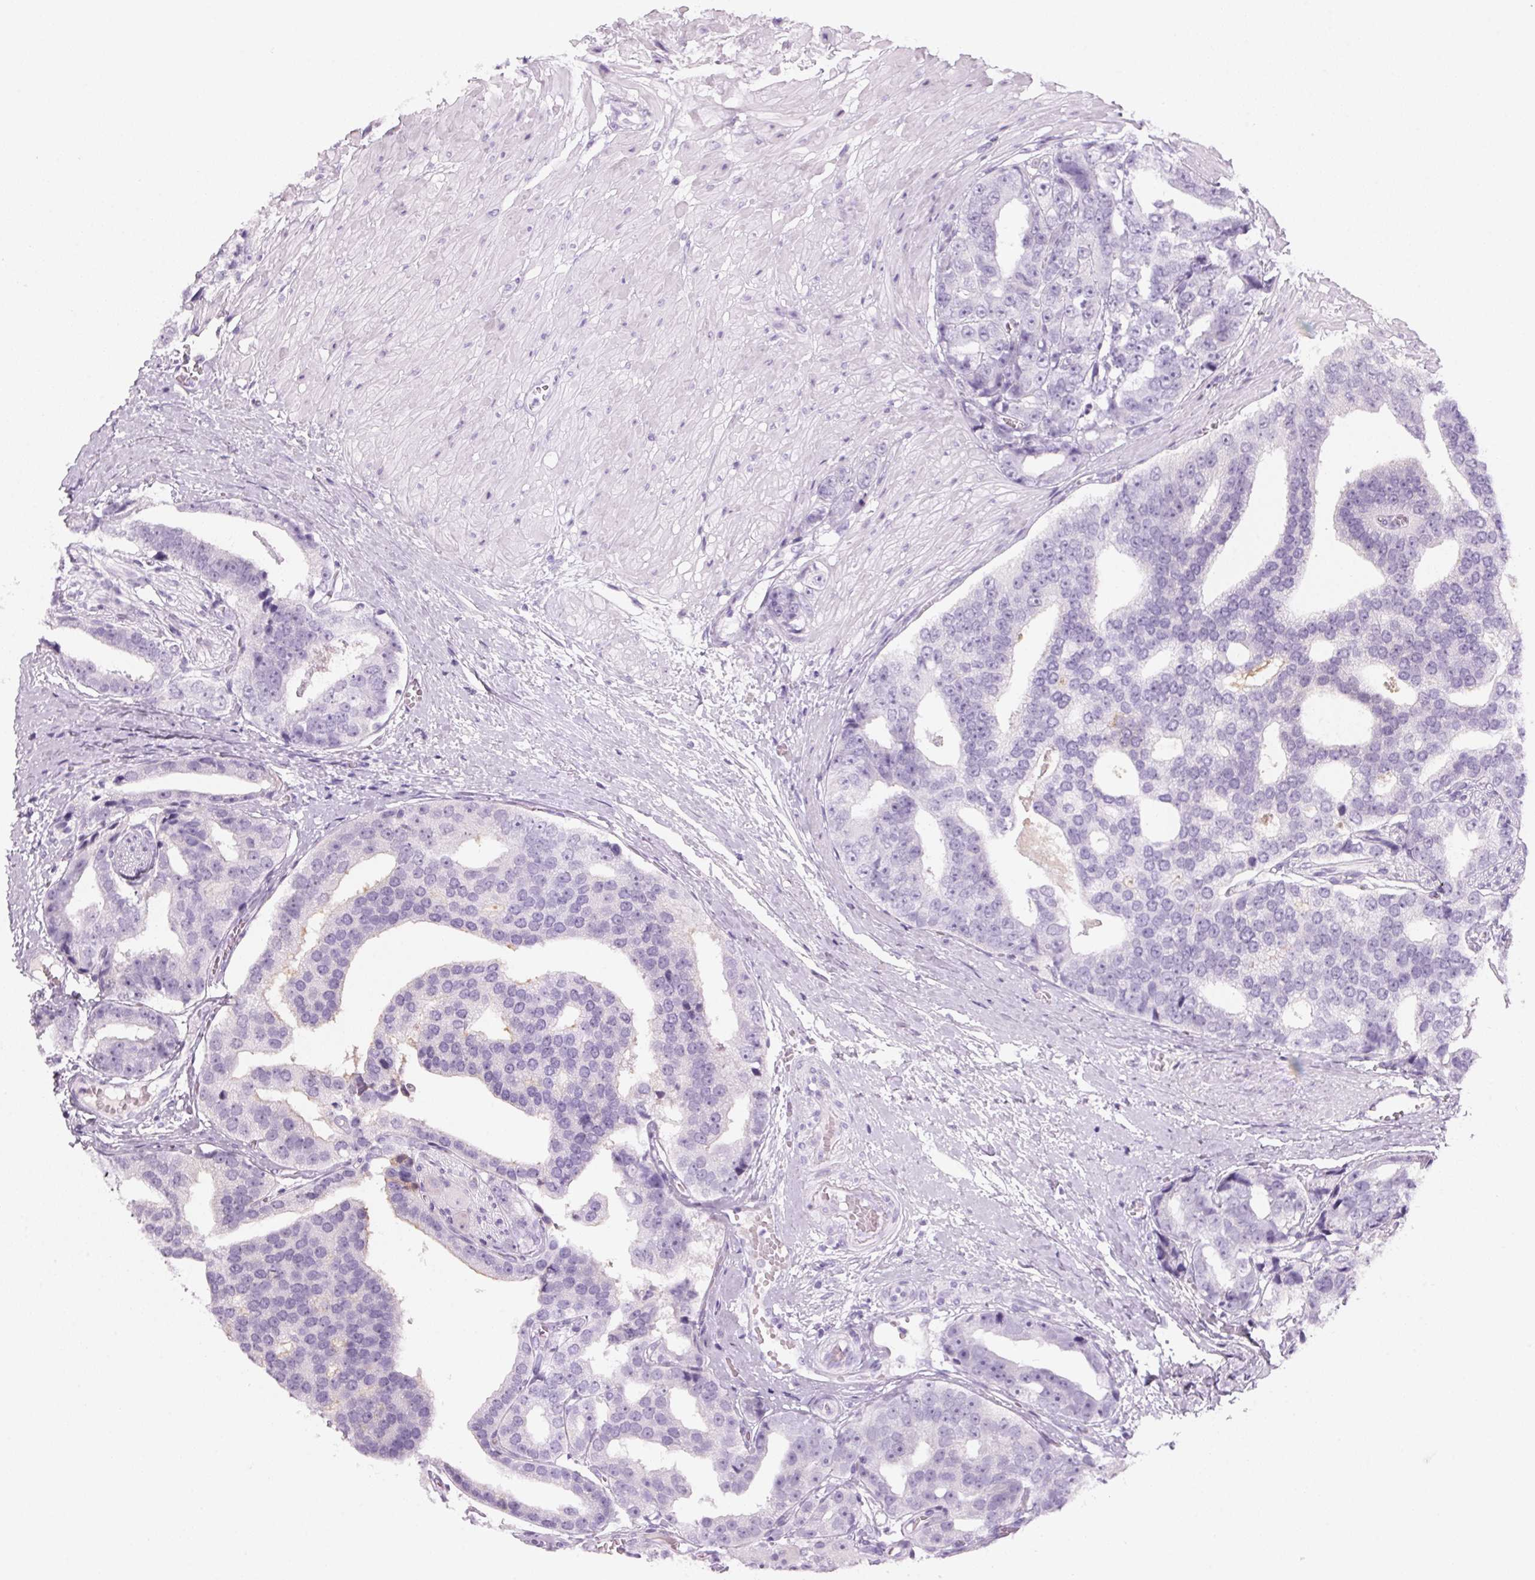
{"staining": {"intensity": "negative", "quantity": "none", "location": "none"}, "tissue": "prostate cancer", "cell_type": "Tumor cells", "image_type": "cancer", "snomed": [{"axis": "morphology", "description": "Adenocarcinoma, High grade"}, {"axis": "topography", "description": "Prostate"}], "caption": "Immunohistochemical staining of human prostate cancer (high-grade adenocarcinoma) shows no significant staining in tumor cells.", "gene": "ADAM20", "patient": {"sex": "male", "age": 71}}